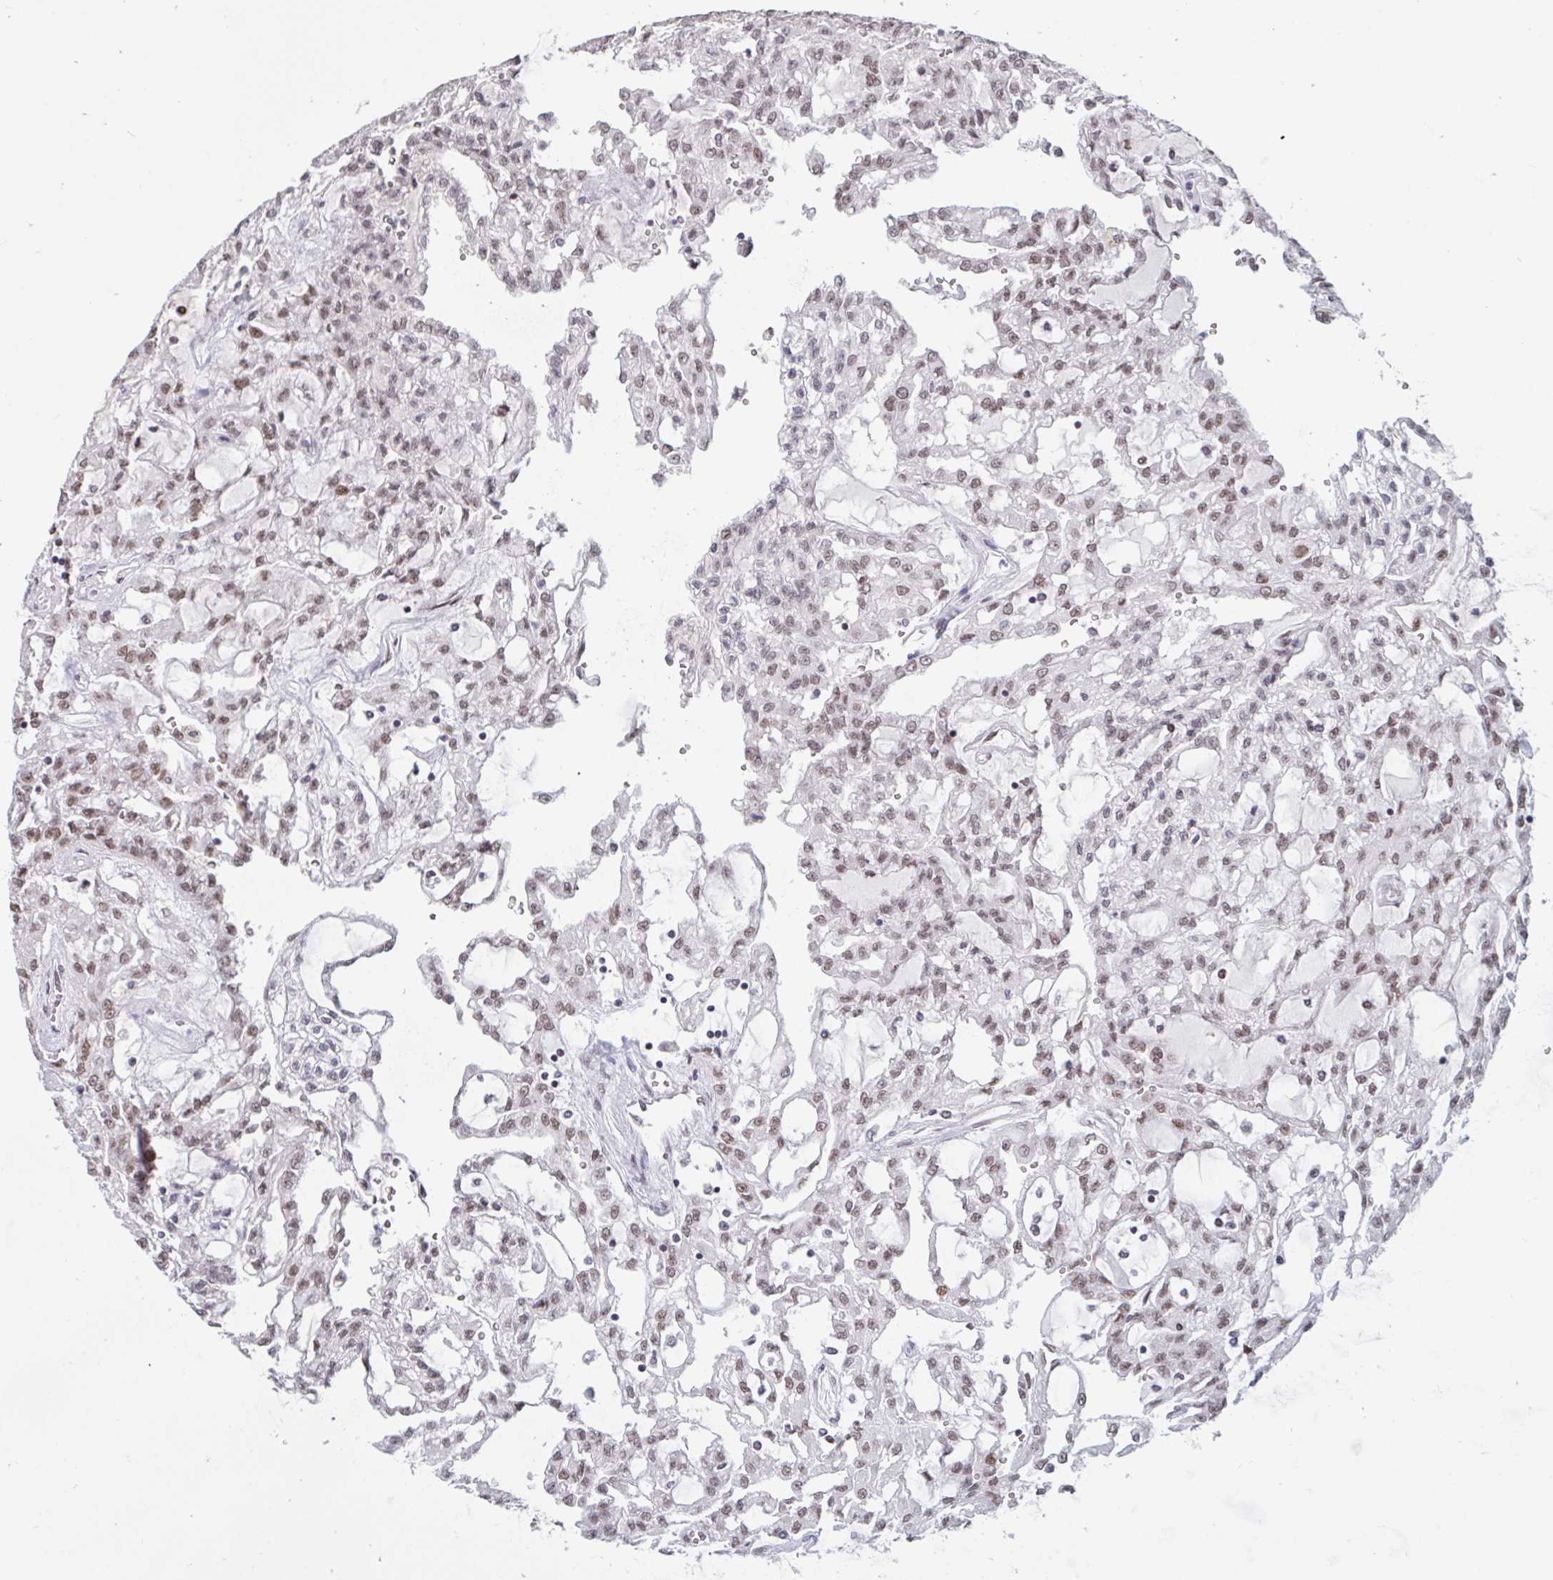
{"staining": {"intensity": "moderate", "quantity": "25%-75%", "location": "nuclear"}, "tissue": "renal cancer", "cell_type": "Tumor cells", "image_type": "cancer", "snomed": [{"axis": "morphology", "description": "Adenocarcinoma, NOS"}, {"axis": "topography", "description": "Kidney"}], "caption": "IHC image of human renal adenocarcinoma stained for a protein (brown), which displays medium levels of moderate nuclear positivity in about 25%-75% of tumor cells.", "gene": "CBFA2T2", "patient": {"sex": "male", "age": 63}}